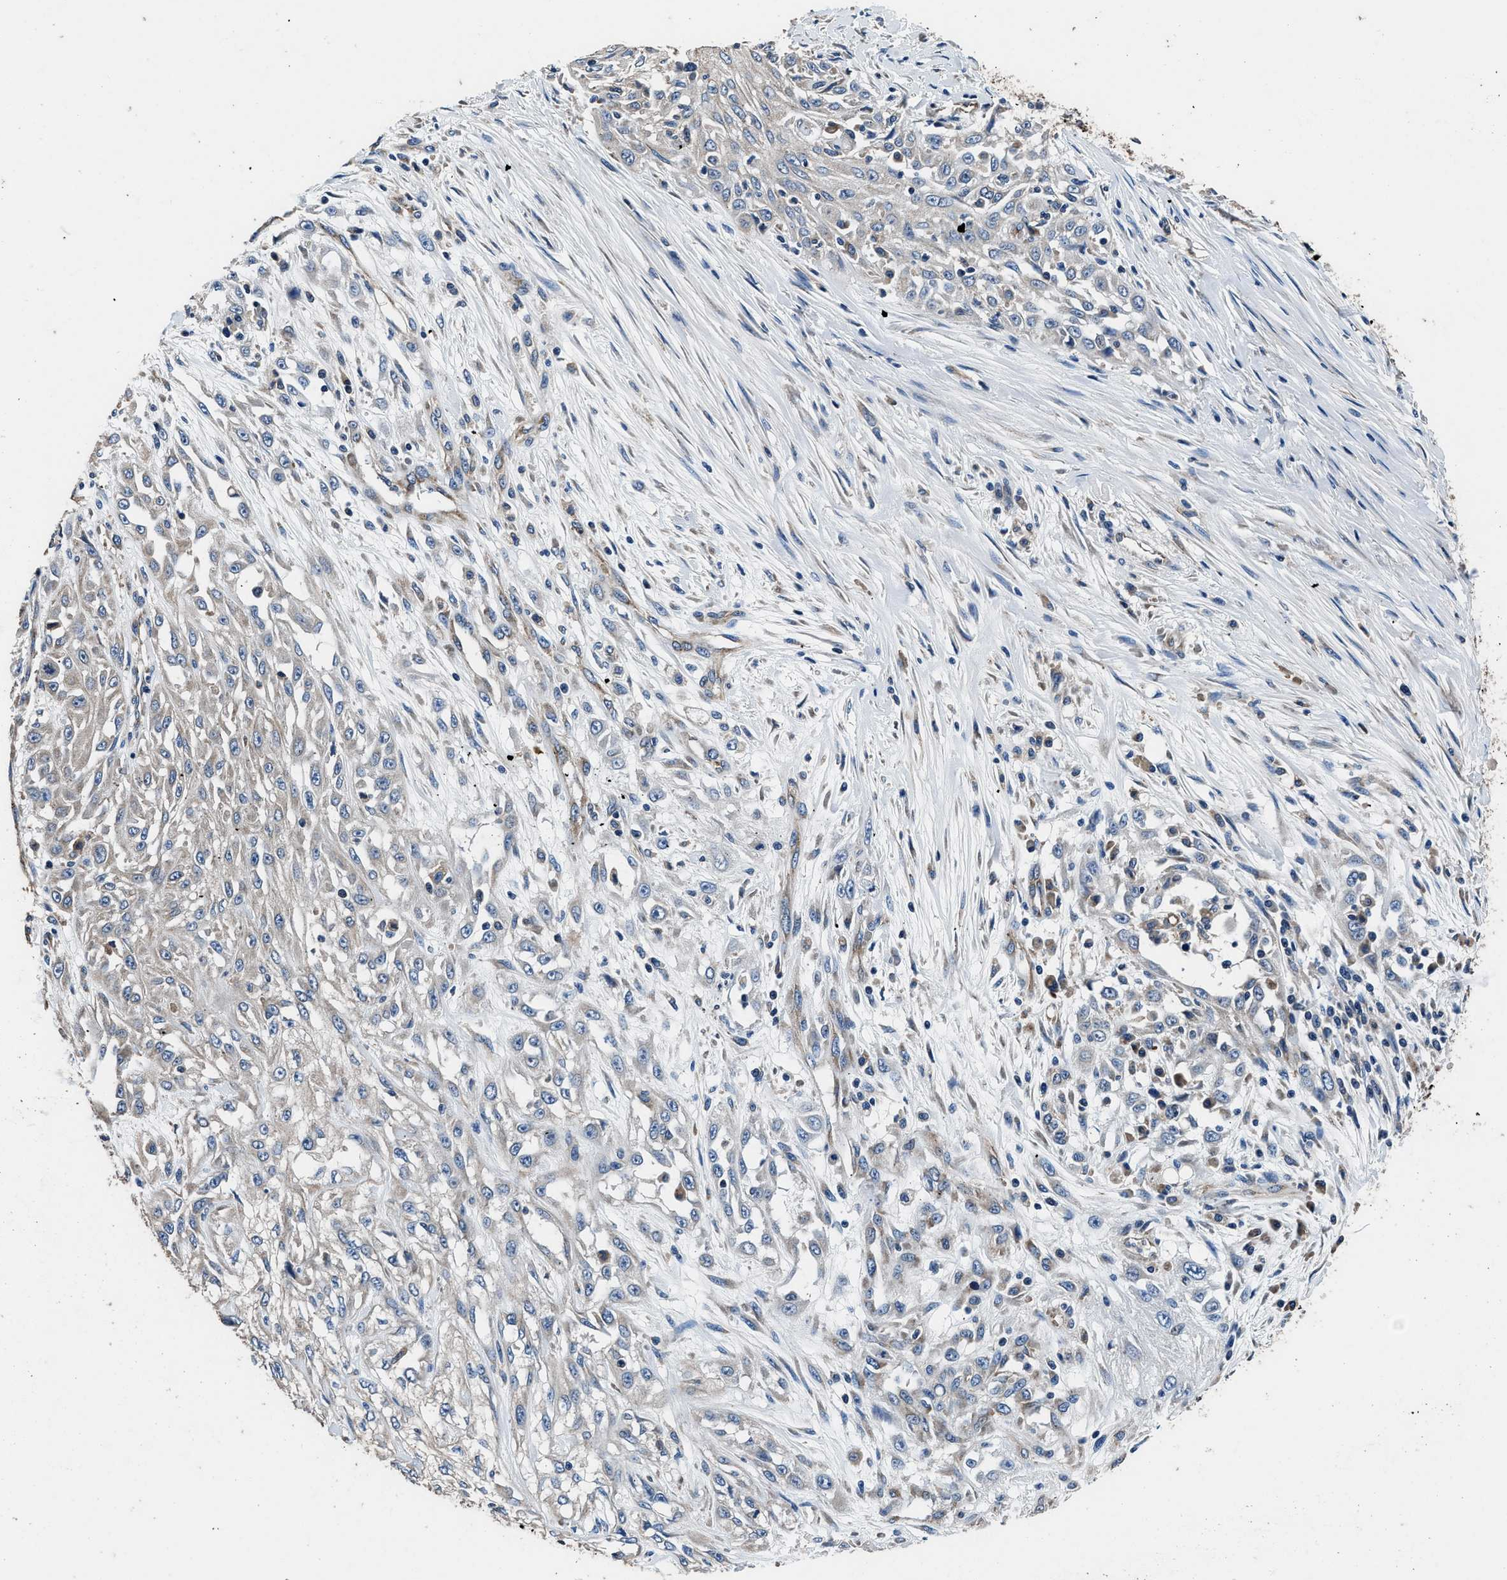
{"staining": {"intensity": "negative", "quantity": "none", "location": "none"}, "tissue": "skin cancer", "cell_type": "Tumor cells", "image_type": "cancer", "snomed": [{"axis": "morphology", "description": "Squamous cell carcinoma, NOS"}, {"axis": "morphology", "description": "Squamous cell carcinoma, metastatic, NOS"}, {"axis": "topography", "description": "Skin"}, {"axis": "topography", "description": "Lymph node"}], "caption": "Human skin cancer stained for a protein using immunohistochemistry (IHC) demonstrates no expression in tumor cells.", "gene": "DHRS7B", "patient": {"sex": "male", "age": 75}}